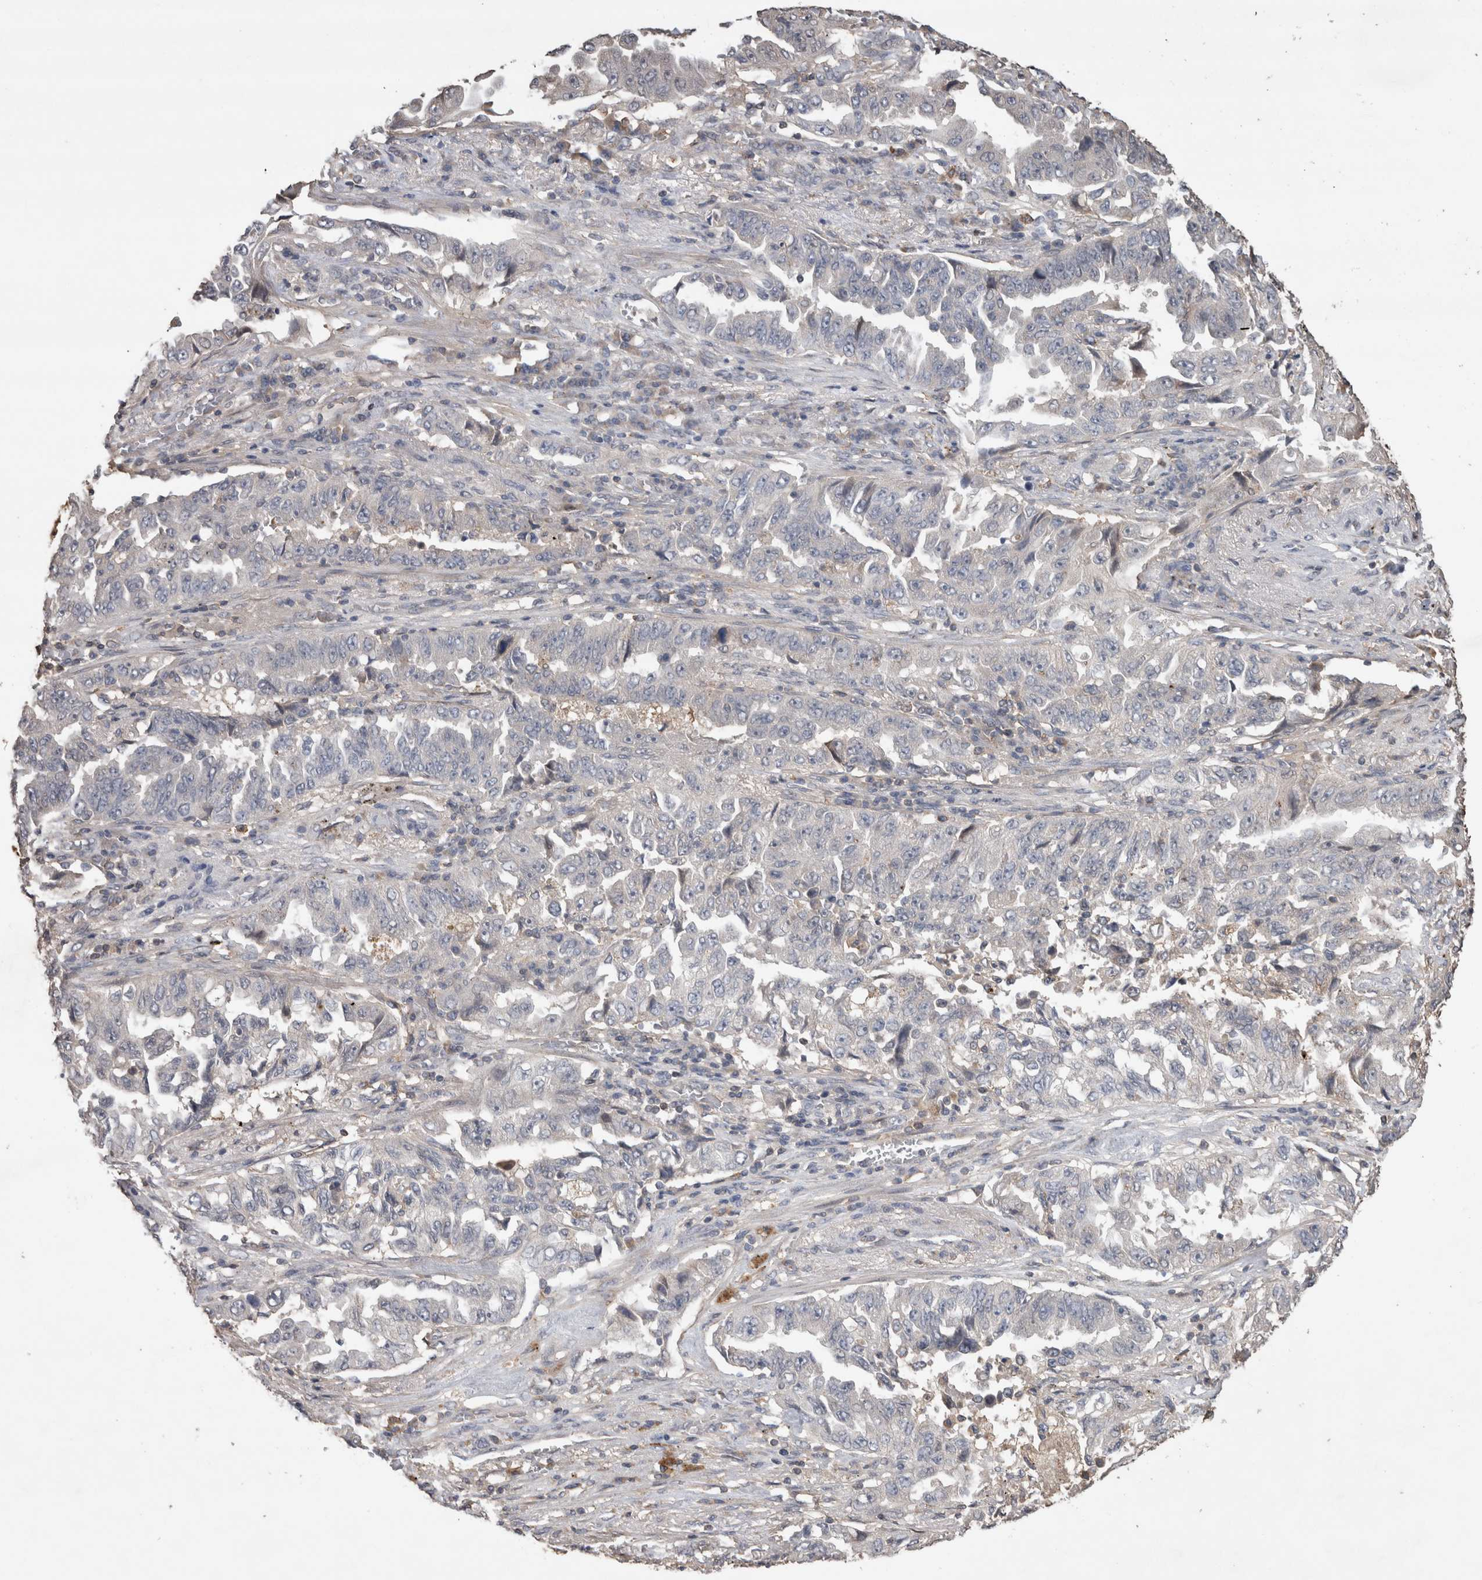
{"staining": {"intensity": "negative", "quantity": "none", "location": "none"}, "tissue": "lung cancer", "cell_type": "Tumor cells", "image_type": "cancer", "snomed": [{"axis": "morphology", "description": "Adenocarcinoma, NOS"}, {"axis": "topography", "description": "Lung"}], "caption": "This is a micrograph of immunohistochemistry staining of lung cancer, which shows no staining in tumor cells.", "gene": "TRIM5", "patient": {"sex": "female", "age": 51}}